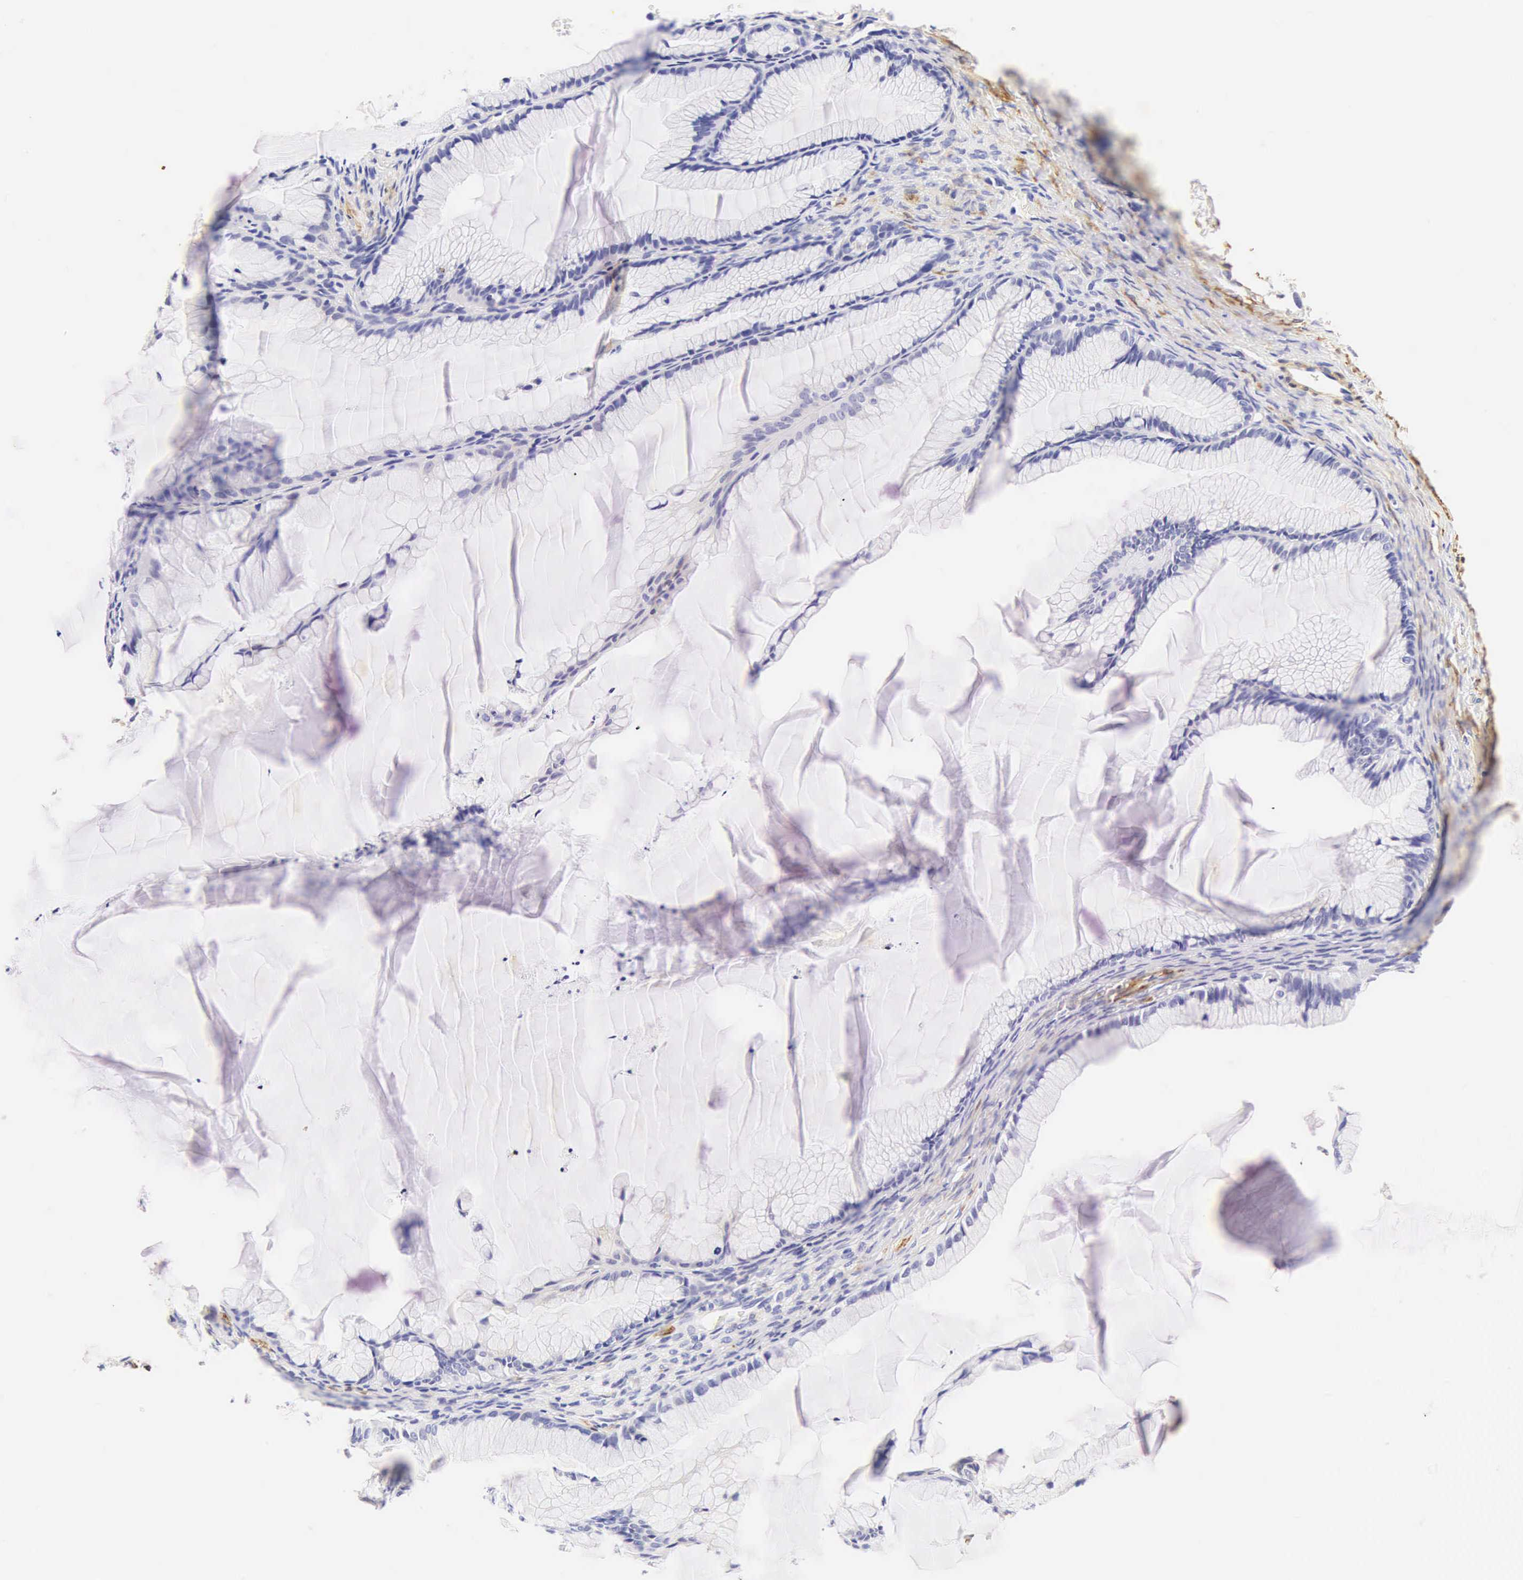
{"staining": {"intensity": "negative", "quantity": "none", "location": "none"}, "tissue": "ovarian cancer", "cell_type": "Tumor cells", "image_type": "cancer", "snomed": [{"axis": "morphology", "description": "Cystadenocarcinoma, mucinous, NOS"}, {"axis": "topography", "description": "Ovary"}], "caption": "Histopathology image shows no significant protein positivity in tumor cells of ovarian cancer (mucinous cystadenocarcinoma).", "gene": "CNN1", "patient": {"sex": "female", "age": 41}}